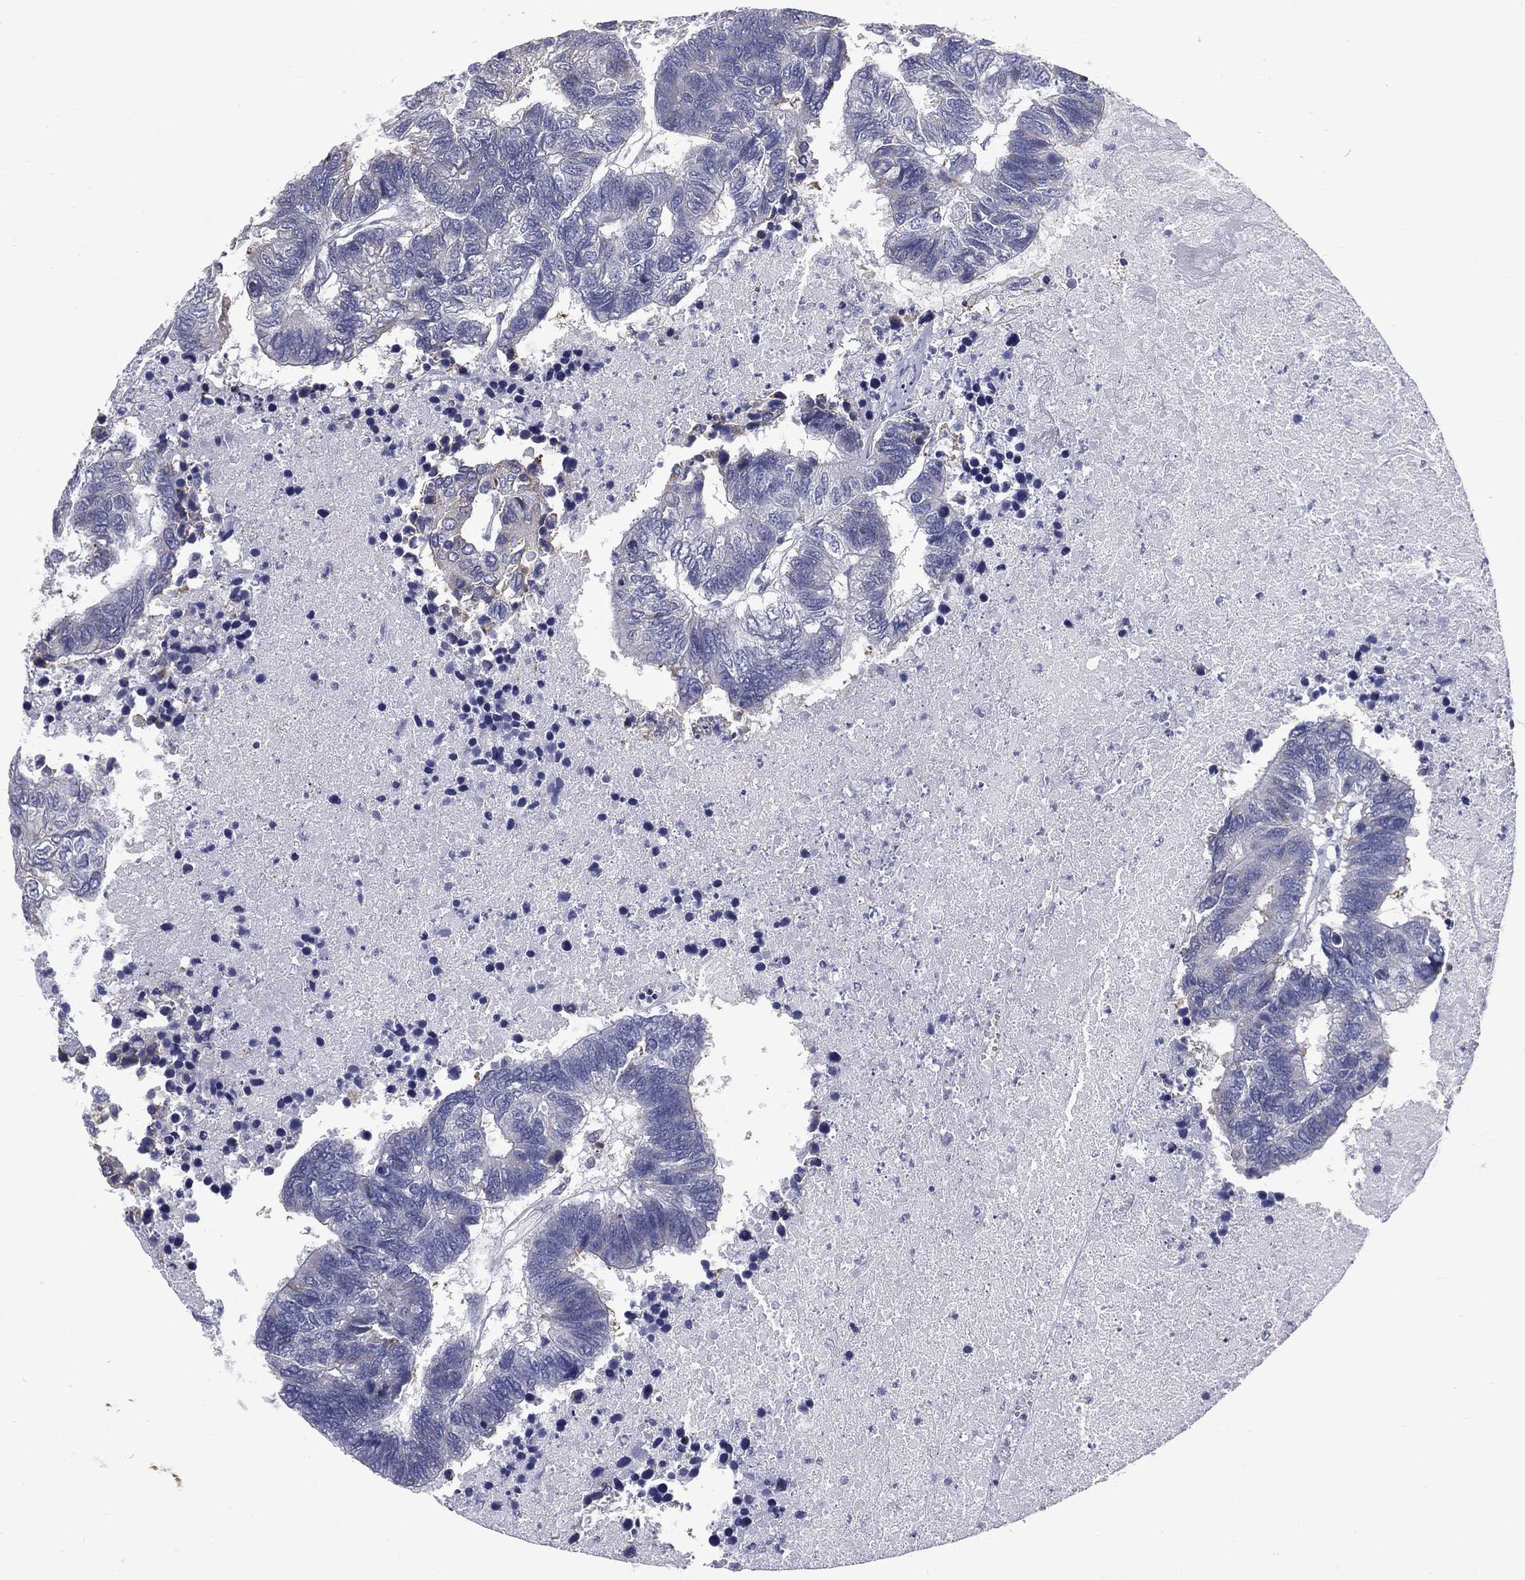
{"staining": {"intensity": "negative", "quantity": "none", "location": "none"}, "tissue": "colorectal cancer", "cell_type": "Tumor cells", "image_type": "cancer", "snomed": [{"axis": "morphology", "description": "Adenocarcinoma, NOS"}, {"axis": "topography", "description": "Colon"}], "caption": "Colorectal cancer (adenocarcinoma) stained for a protein using immunohistochemistry (IHC) reveals no expression tumor cells.", "gene": "C19orf18", "patient": {"sex": "female", "age": 48}}